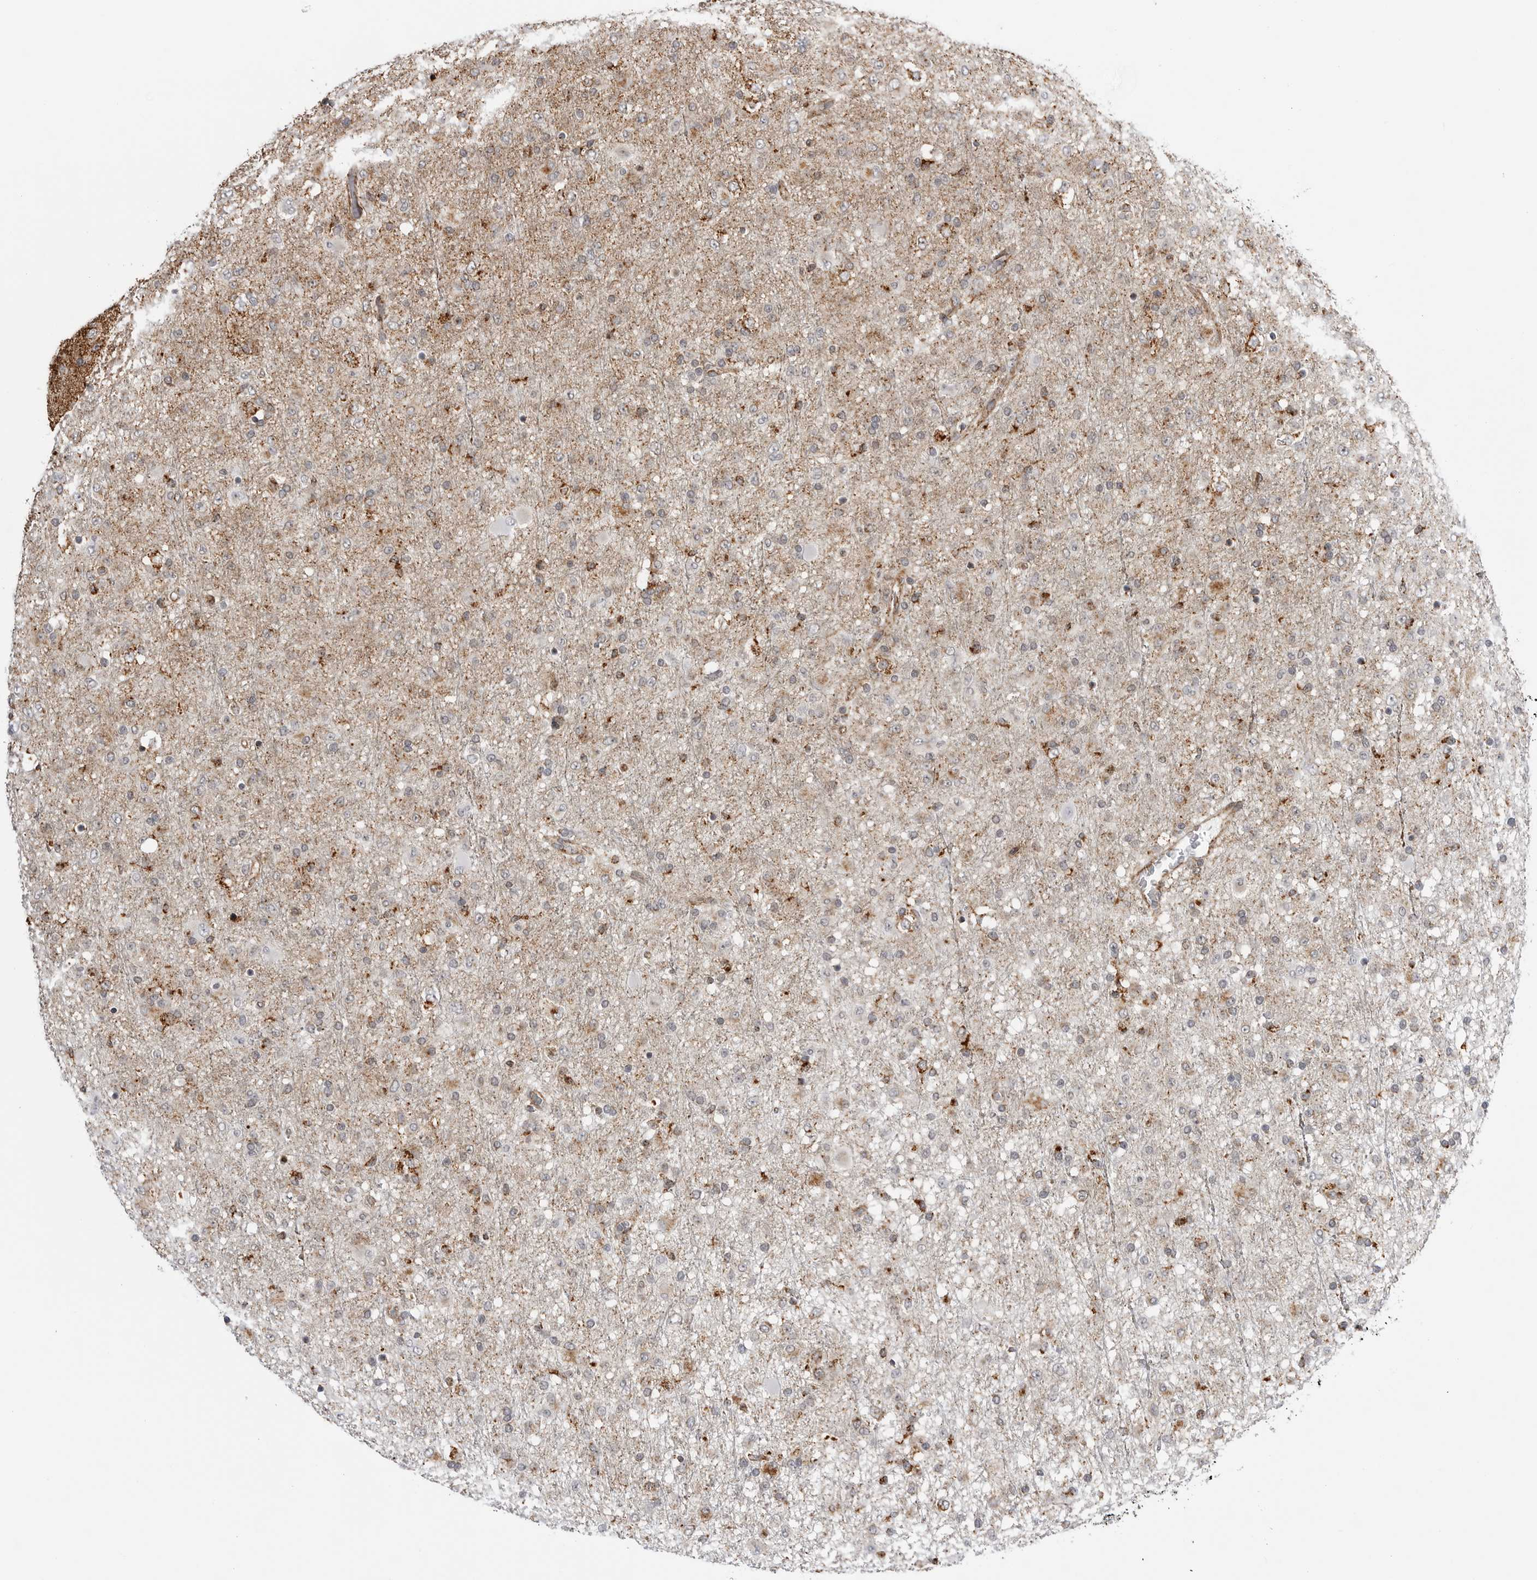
{"staining": {"intensity": "negative", "quantity": "none", "location": "none"}, "tissue": "glioma", "cell_type": "Tumor cells", "image_type": "cancer", "snomed": [{"axis": "morphology", "description": "Glioma, malignant, Low grade"}, {"axis": "topography", "description": "Brain"}], "caption": "IHC of human glioma shows no expression in tumor cells. The staining is performed using DAB (3,3'-diaminobenzidine) brown chromogen with nuclei counter-stained in using hematoxylin.", "gene": "COX5A", "patient": {"sex": "male", "age": 65}}